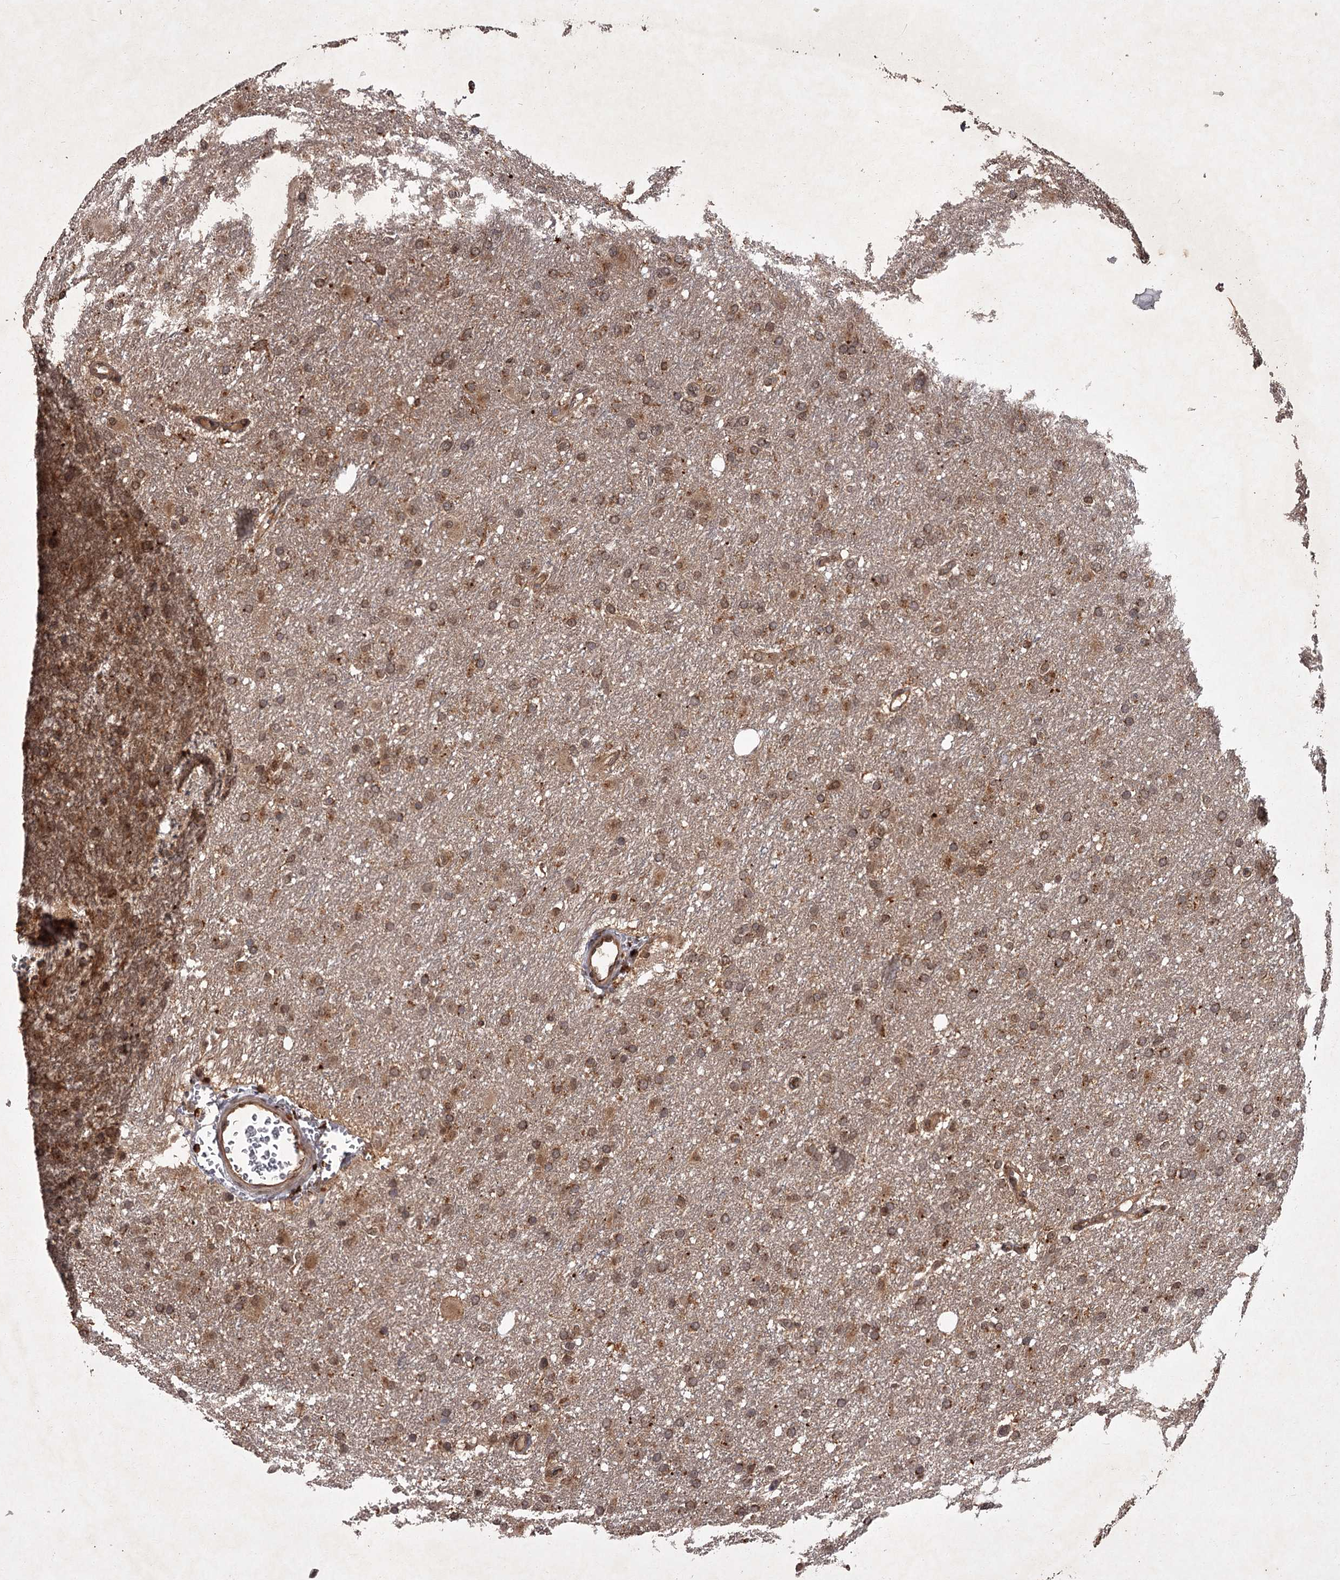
{"staining": {"intensity": "moderate", "quantity": ">75%", "location": "cytoplasmic/membranous"}, "tissue": "glioma", "cell_type": "Tumor cells", "image_type": "cancer", "snomed": [{"axis": "morphology", "description": "Glioma, malignant, High grade"}, {"axis": "topography", "description": "Cerebral cortex"}], "caption": "A high-resolution photomicrograph shows immunohistochemistry (IHC) staining of malignant glioma (high-grade), which displays moderate cytoplasmic/membranous staining in about >75% of tumor cells.", "gene": "TBC1D23", "patient": {"sex": "female", "age": 36}}